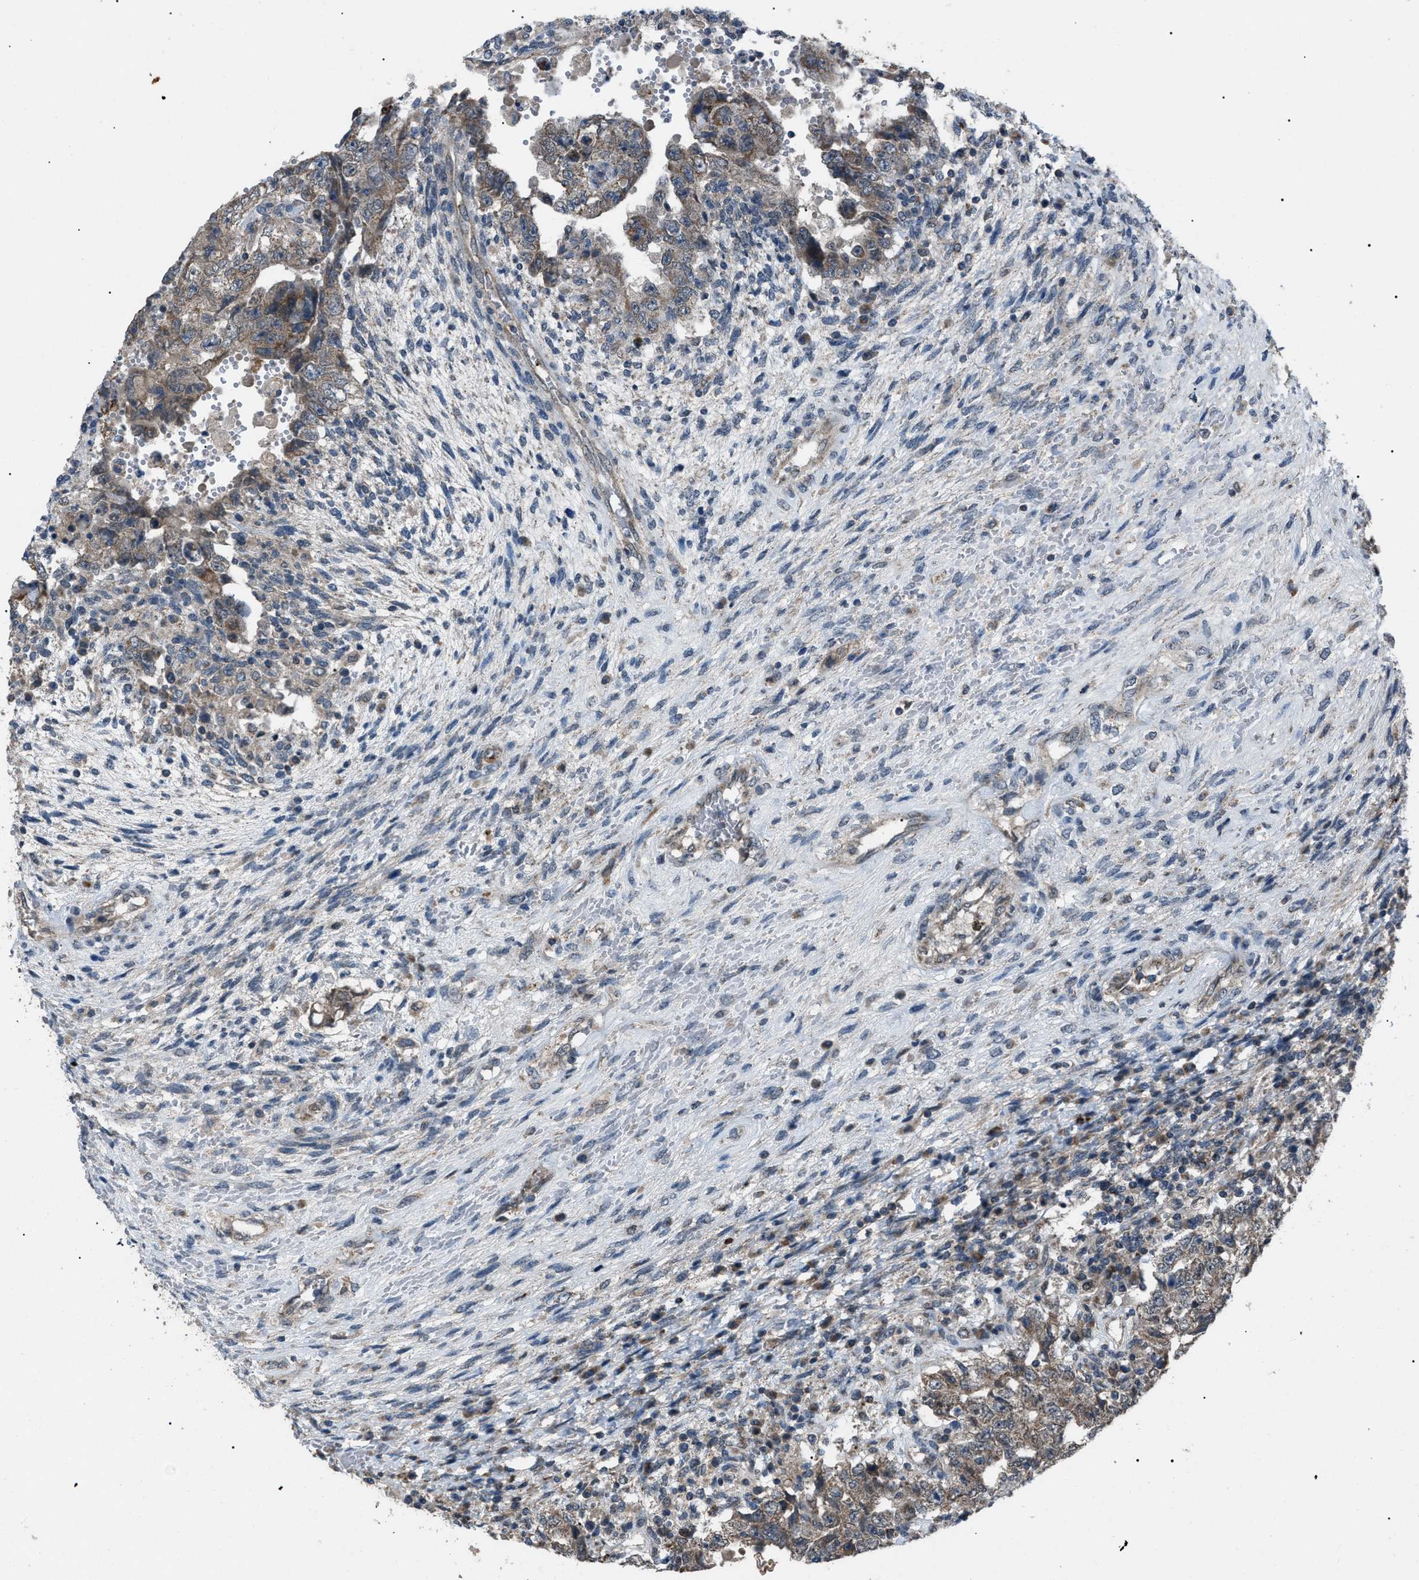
{"staining": {"intensity": "moderate", "quantity": "25%-75%", "location": "cytoplasmic/membranous"}, "tissue": "testis cancer", "cell_type": "Tumor cells", "image_type": "cancer", "snomed": [{"axis": "morphology", "description": "Carcinoma, Embryonal, NOS"}, {"axis": "topography", "description": "Testis"}], "caption": "Immunohistochemical staining of human embryonal carcinoma (testis) reveals moderate cytoplasmic/membranous protein staining in about 25%-75% of tumor cells.", "gene": "ZFAND2A", "patient": {"sex": "male", "age": 26}}